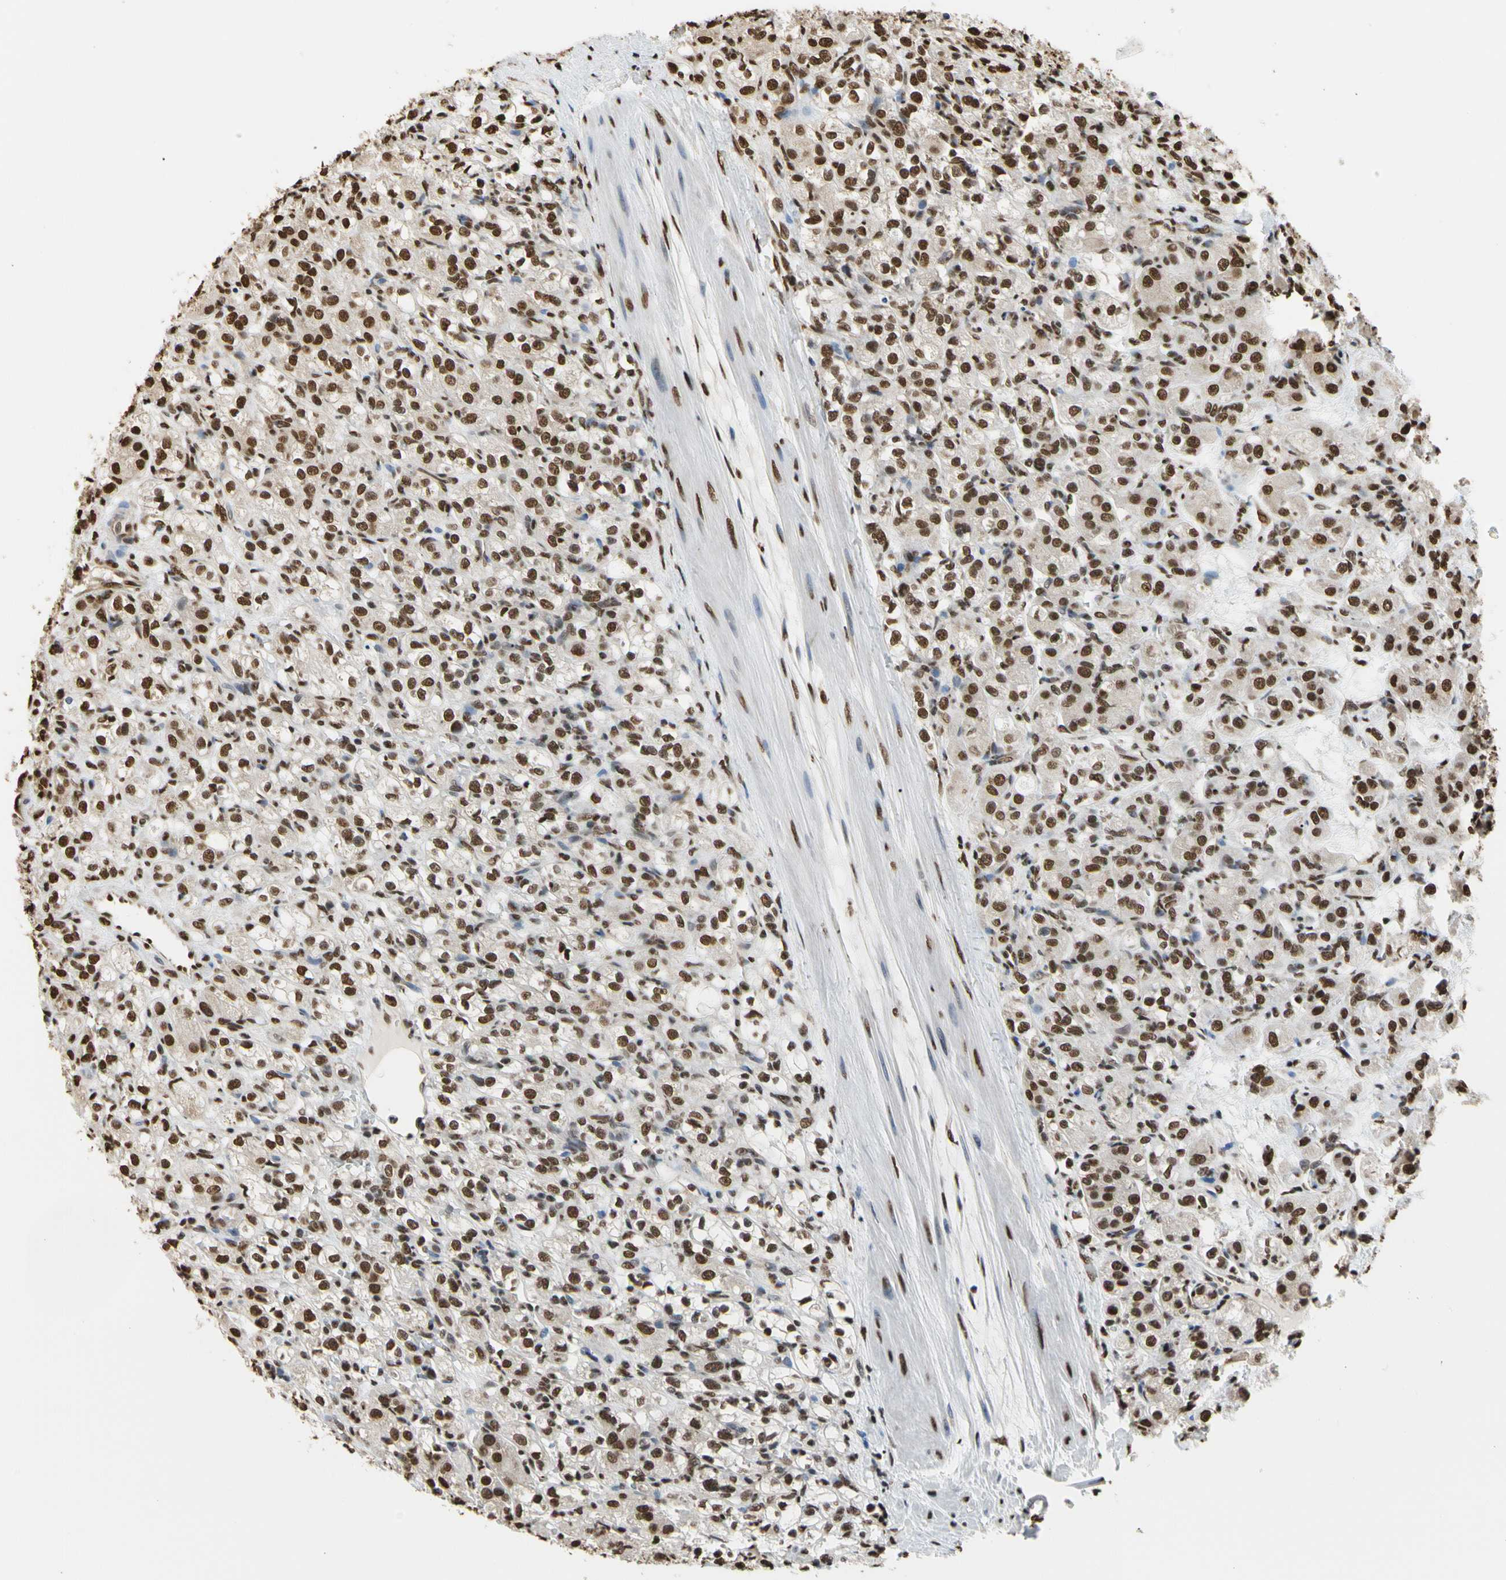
{"staining": {"intensity": "strong", "quantity": ">75%", "location": "nuclear"}, "tissue": "renal cancer", "cell_type": "Tumor cells", "image_type": "cancer", "snomed": [{"axis": "morphology", "description": "Normal tissue, NOS"}, {"axis": "morphology", "description": "Adenocarcinoma, NOS"}, {"axis": "topography", "description": "Kidney"}], "caption": "Tumor cells reveal strong nuclear positivity in approximately >75% of cells in renal adenocarcinoma.", "gene": "HNRNPK", "patient": {"sex": "male", "age": 61}}